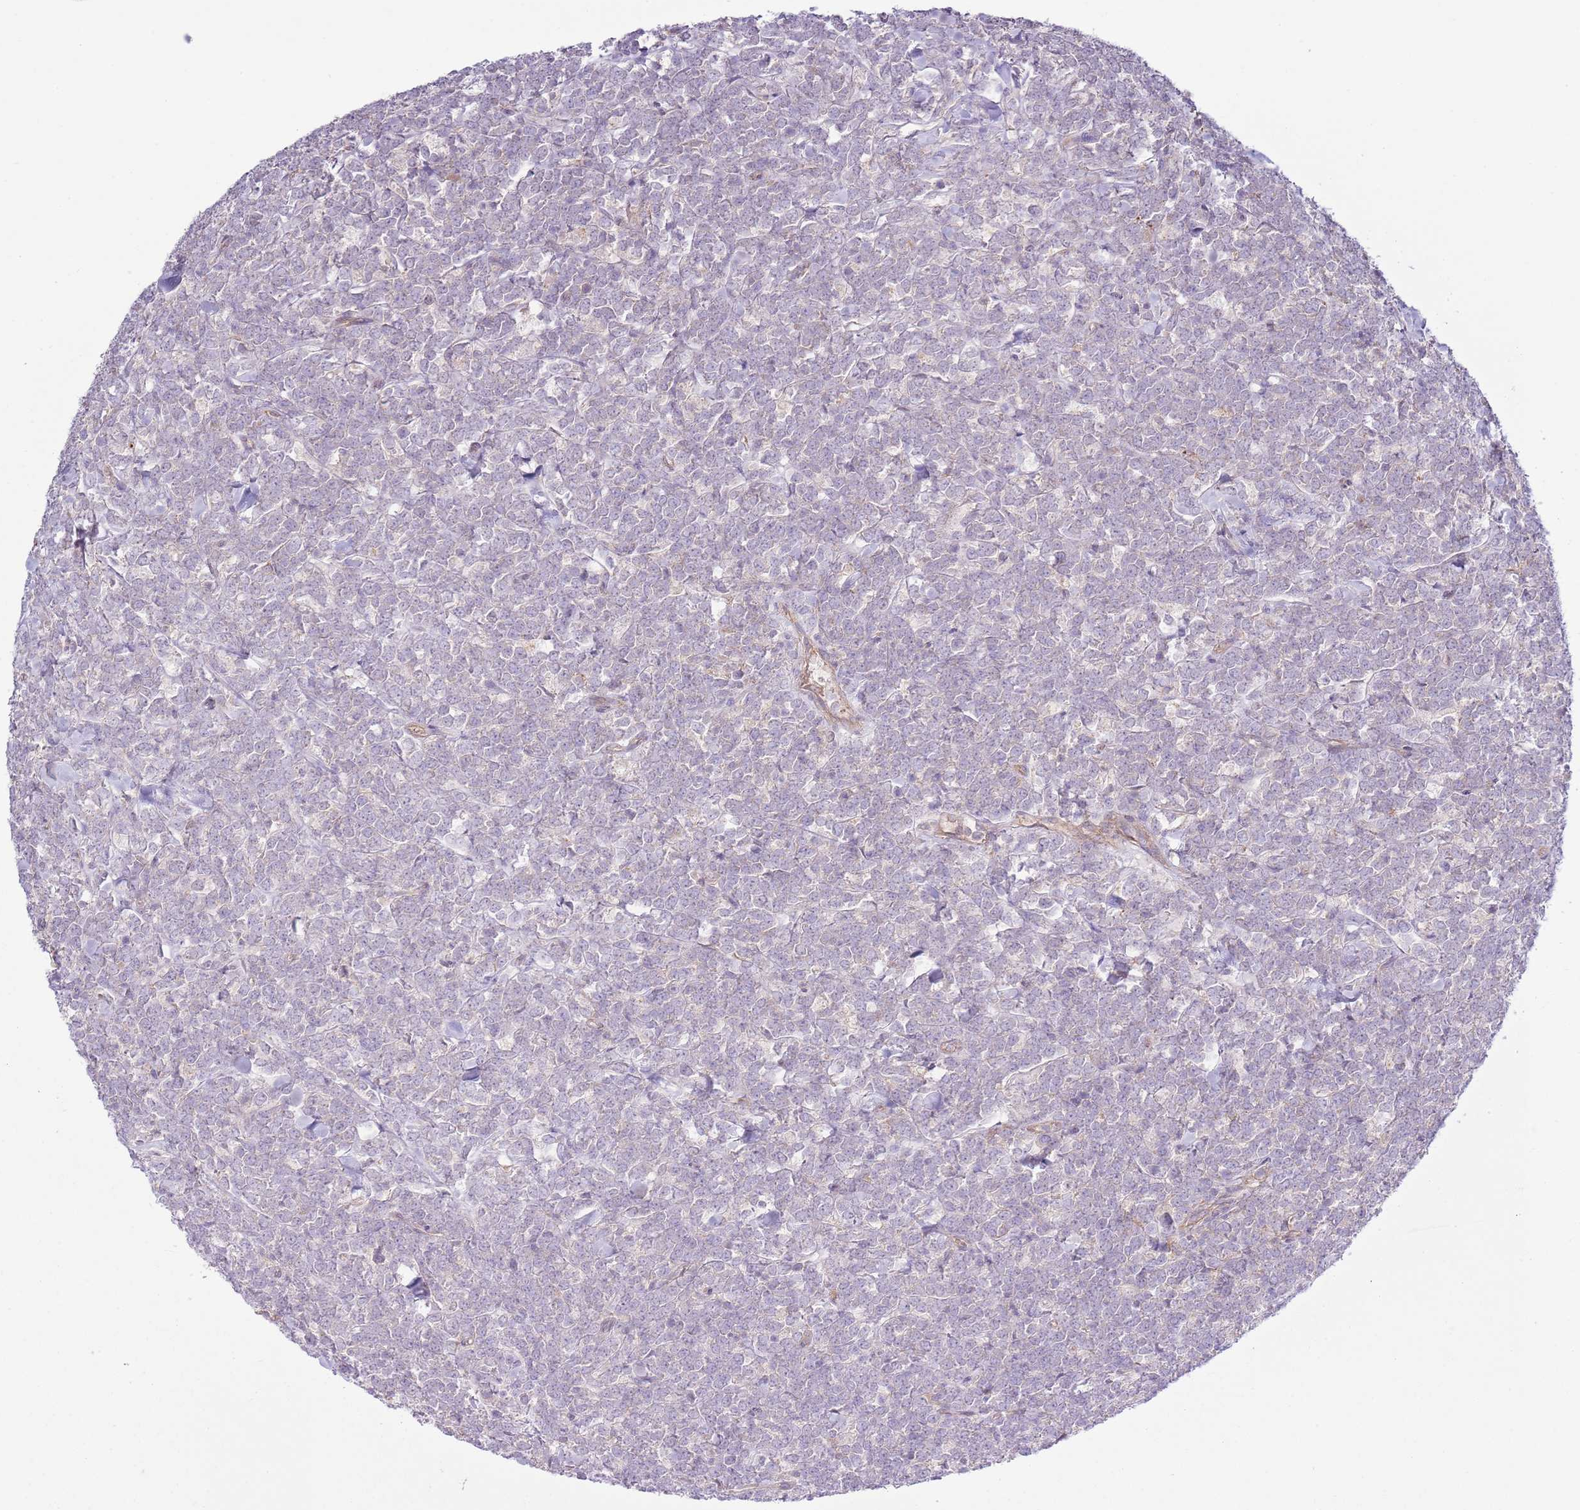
{"staining": {"intensity": "negative", "quantity": "none", "location": "none"}, "tissue": "lymphoma", "cell_type": "Tumor cells", "image_type": "cancer", "snomed": [{"axis": "morphology", "description": "Malignant lymphoma, non-Hodgkin's type, High grade"}, {"axis": "topography", "description": "Small intestine"}], "caption": "A high-resolution image shows immunohistochemistry staining of lymphoma, which reveals no significant expression in tumor cells.", "gene": "LPIN2", "patient": {"sex": "male", "age": 8}}